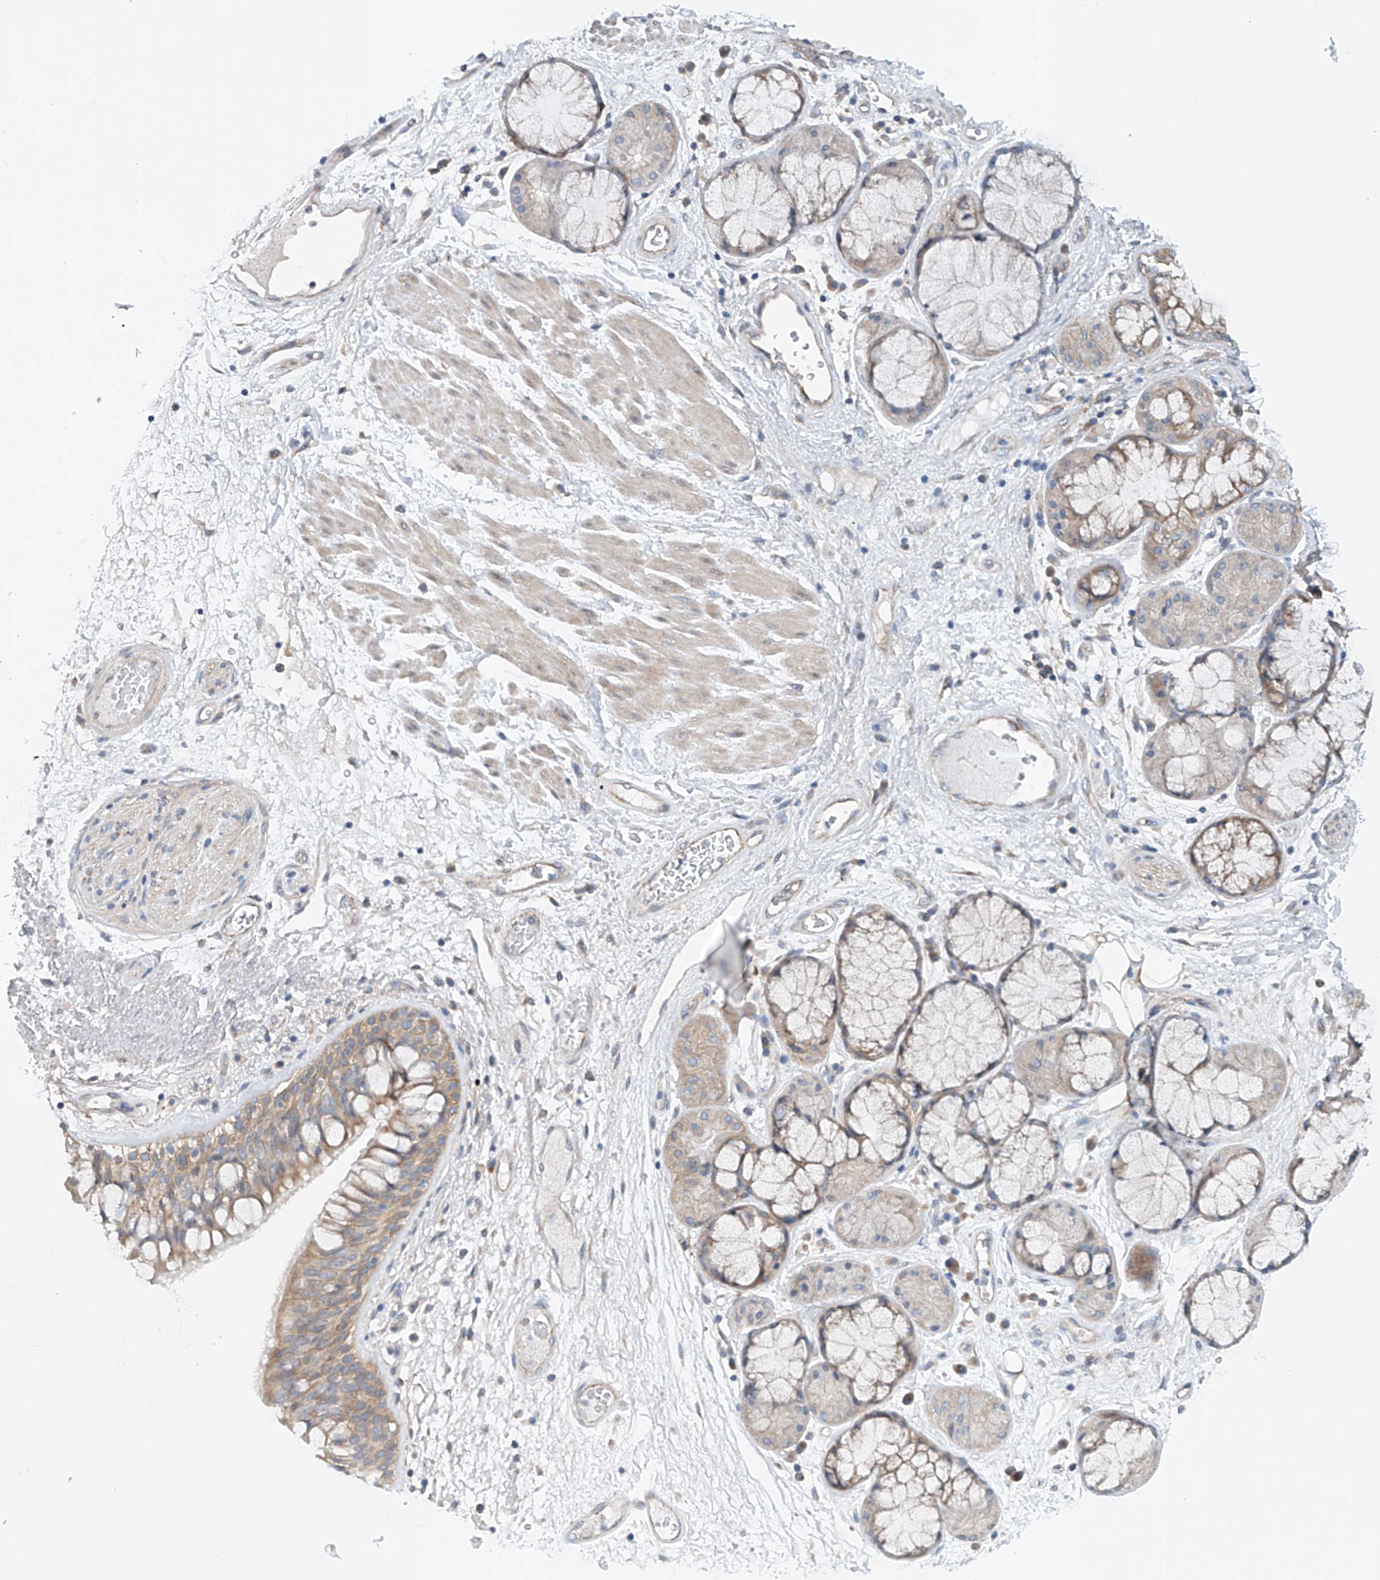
{"staining": {"intensity": "moderate", "quantity": ">75%", "location": "cytoplasmic/membranous"}, "tissue": "bronchus", "cell_type": "Respiratory epithelial cells", "image_type": "normal", "snomed": [{"axis": "morphology", "description": "Normal tissue, NOS"}, {"axis": "morphology", "description": "Squamous cell carcinoma, NOS"}, {"axis": "topography", "description": "Lymph node"}, {"axis": "topography", "description": "Bronchus"}, {"axis": "topography", "description": "Lung"}], "caption": "The image demonstrates immunohistochemical staining of benign bronchus. There is moderate cytoplasmic/membranous expression is appreciated in about >75% of respiratory epithelial cells. (DAB (3,3'-diaminobenzidine) = brown stain, brightfield microscopy at high magnification).", "gene": "CEP85L", "patient": {"sex": "male", "age": 66}}